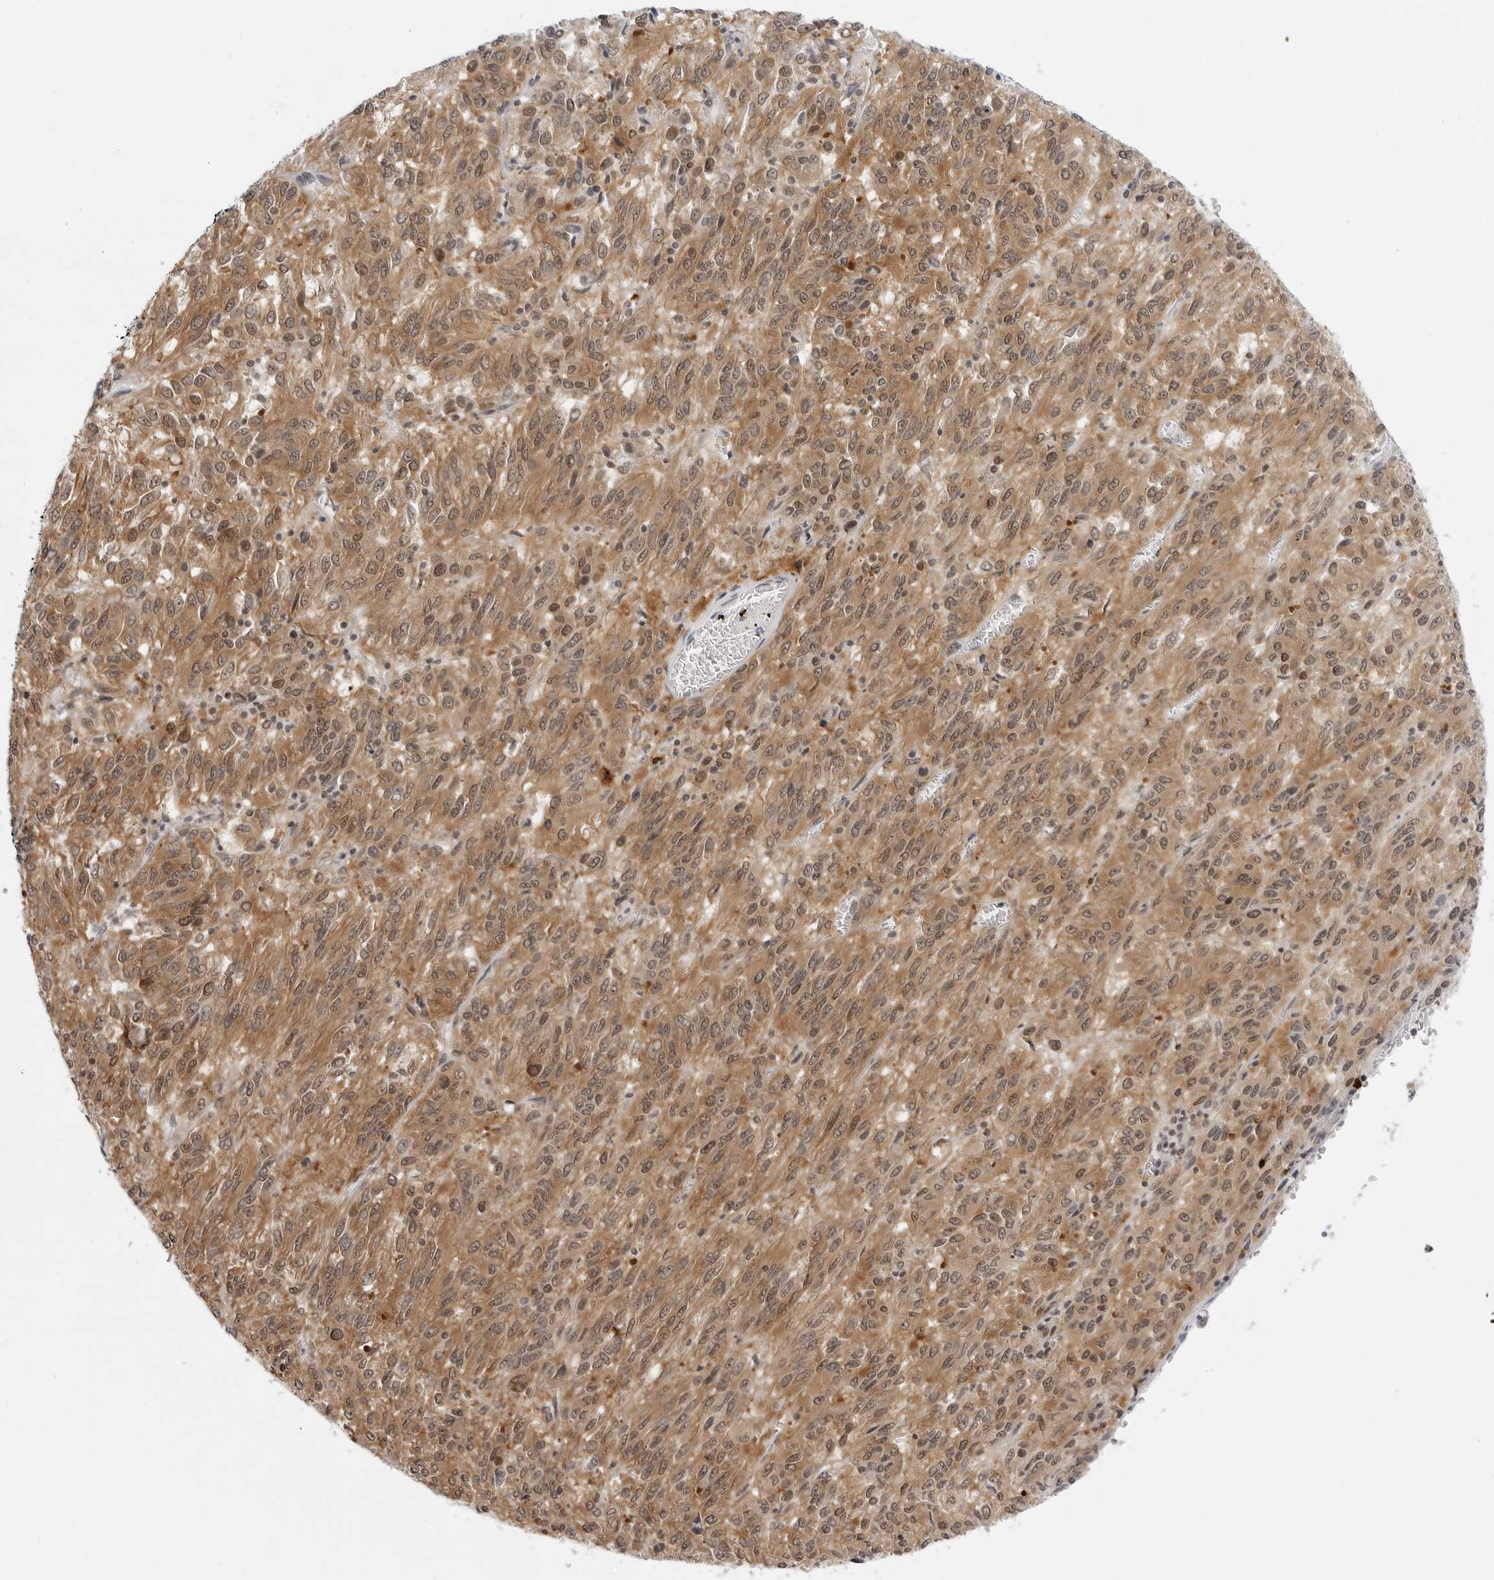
{"staining": {"intensity": "moderate", "quantity": ">75%", "location": "cytoplasmic/membranous"}, "tissue": "melanoma", "cell_type": "Tumor cells", "image_type": "cancer", "snomed": [{"axis": "morphology", "description": "Malignant melanoma, Metastatic site"}, {"axis": "topography", "description": "Lung"}], "caption": "High-magnification brightfield microscopy of malignant melanoma (metastatic site) stained with DAB (brown) and counterstained with hematoxylin (blue). tumor cells exhibit moderate cytoplasmic/membranous staining is identified in about>75% of cells. The staining was performed using DAB (3,3'-diaminobenzidine), with brown indicating positive protein expression. Nuclei are stained blue with hematoxylin.", "gene": "PPP2R5C", "patient": {"sex": "male", "age": 64}}